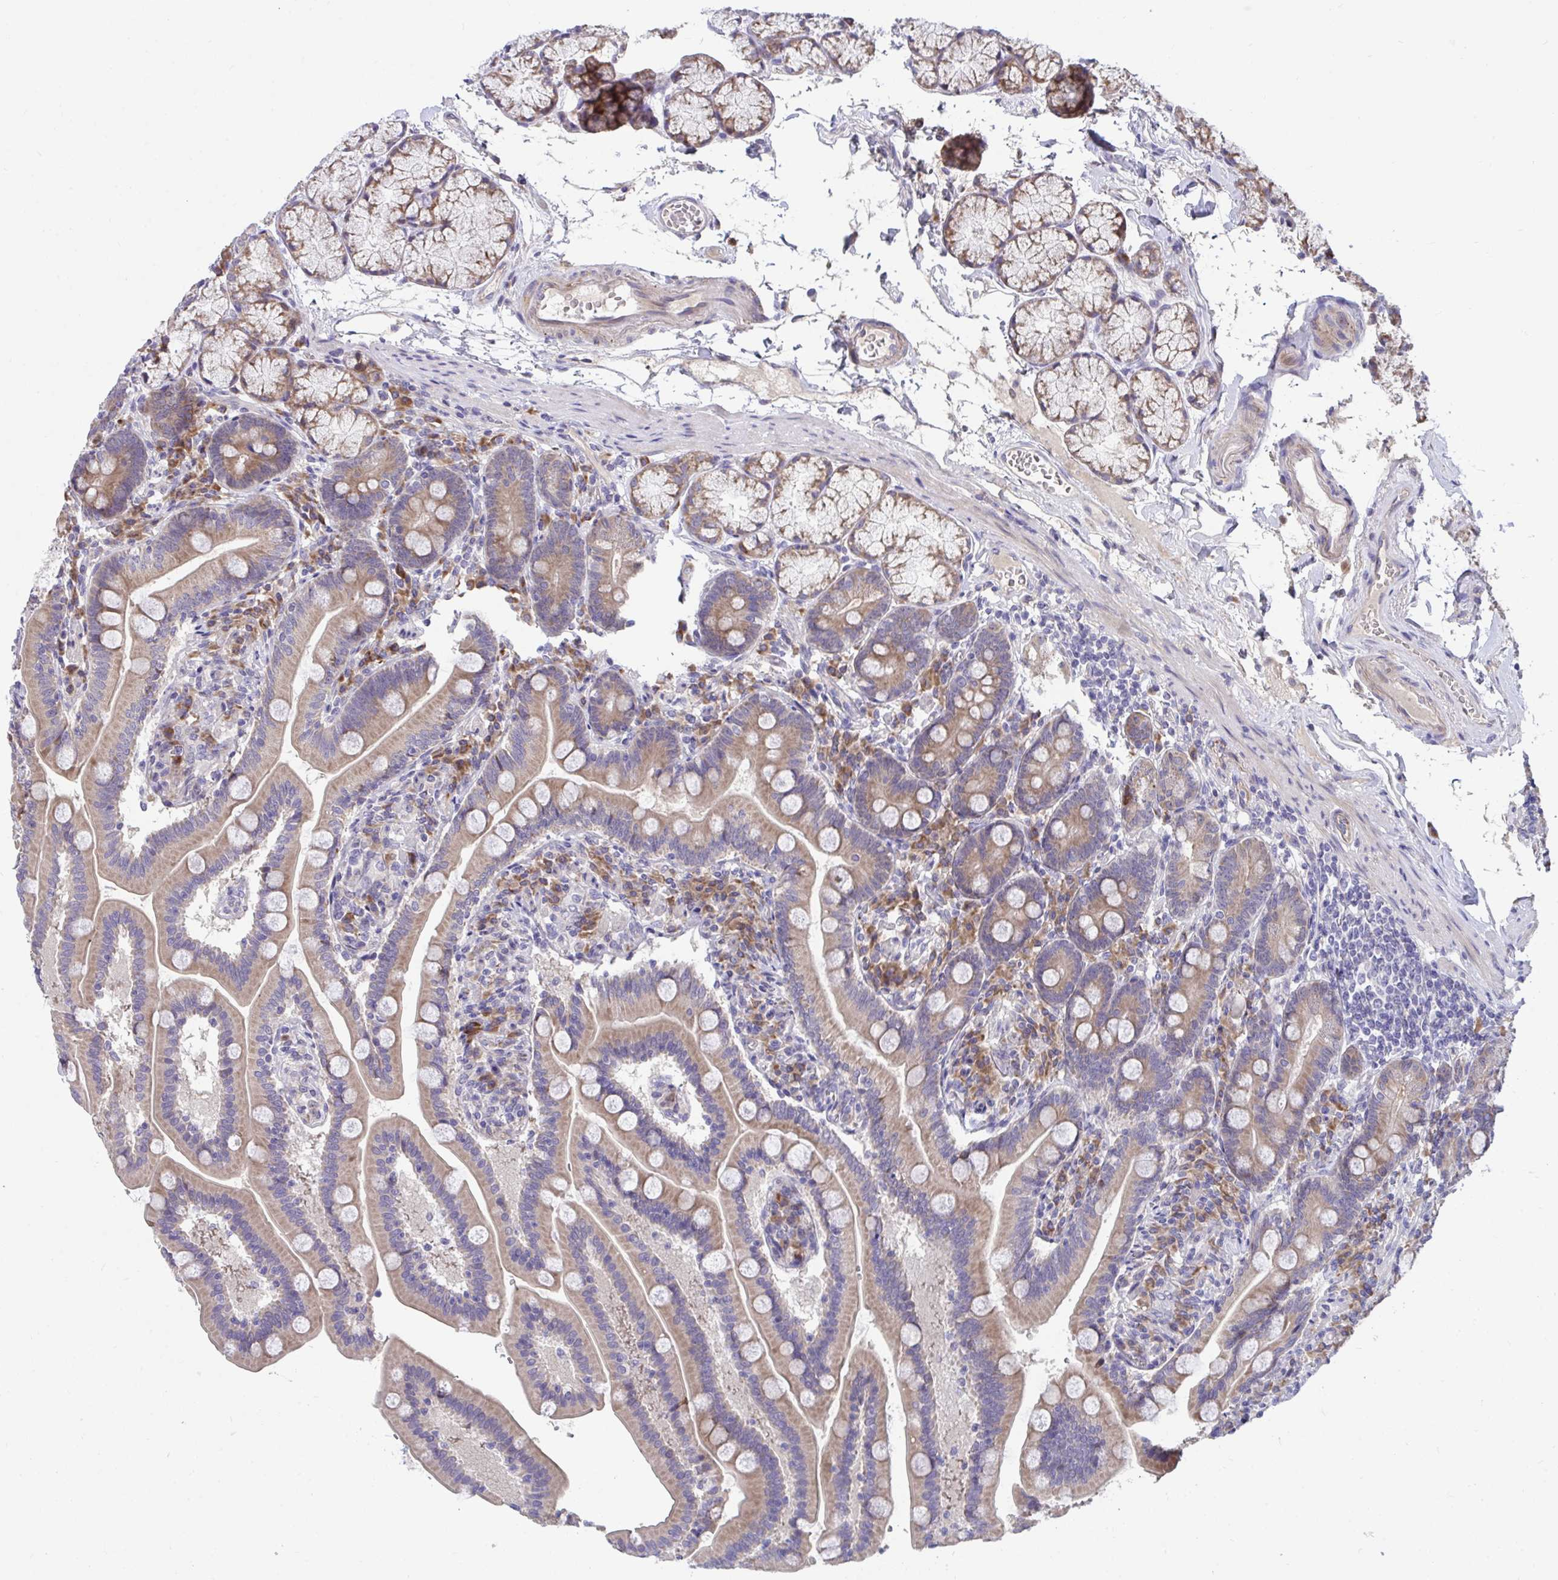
{"staining": {"intensity": "moderate", "quantity": ">75%", "location": "cytoplasmic/membranous"}, "tissue": "duodenum", "cell_type": "Glandular cells", "image_type": "normal", "snomed": [{"axis": "morphology", "description": "Normal tissue, NOS"}, {"axis": "topography", "description": "Duodenum"}], "caption": "Glandular cells display medium levels of moderate cytoplasmic/membranous staining in approximately >75% of cells in unremarkable human duodenum. (Stains: DAB (3,3'-diaminobenzidine) in brown, nuclei in blue, Microscopy: brightfield microscopy at high magnification).", "gene": "SUSD4", "patient": {"sex": "female", "age": 67}}